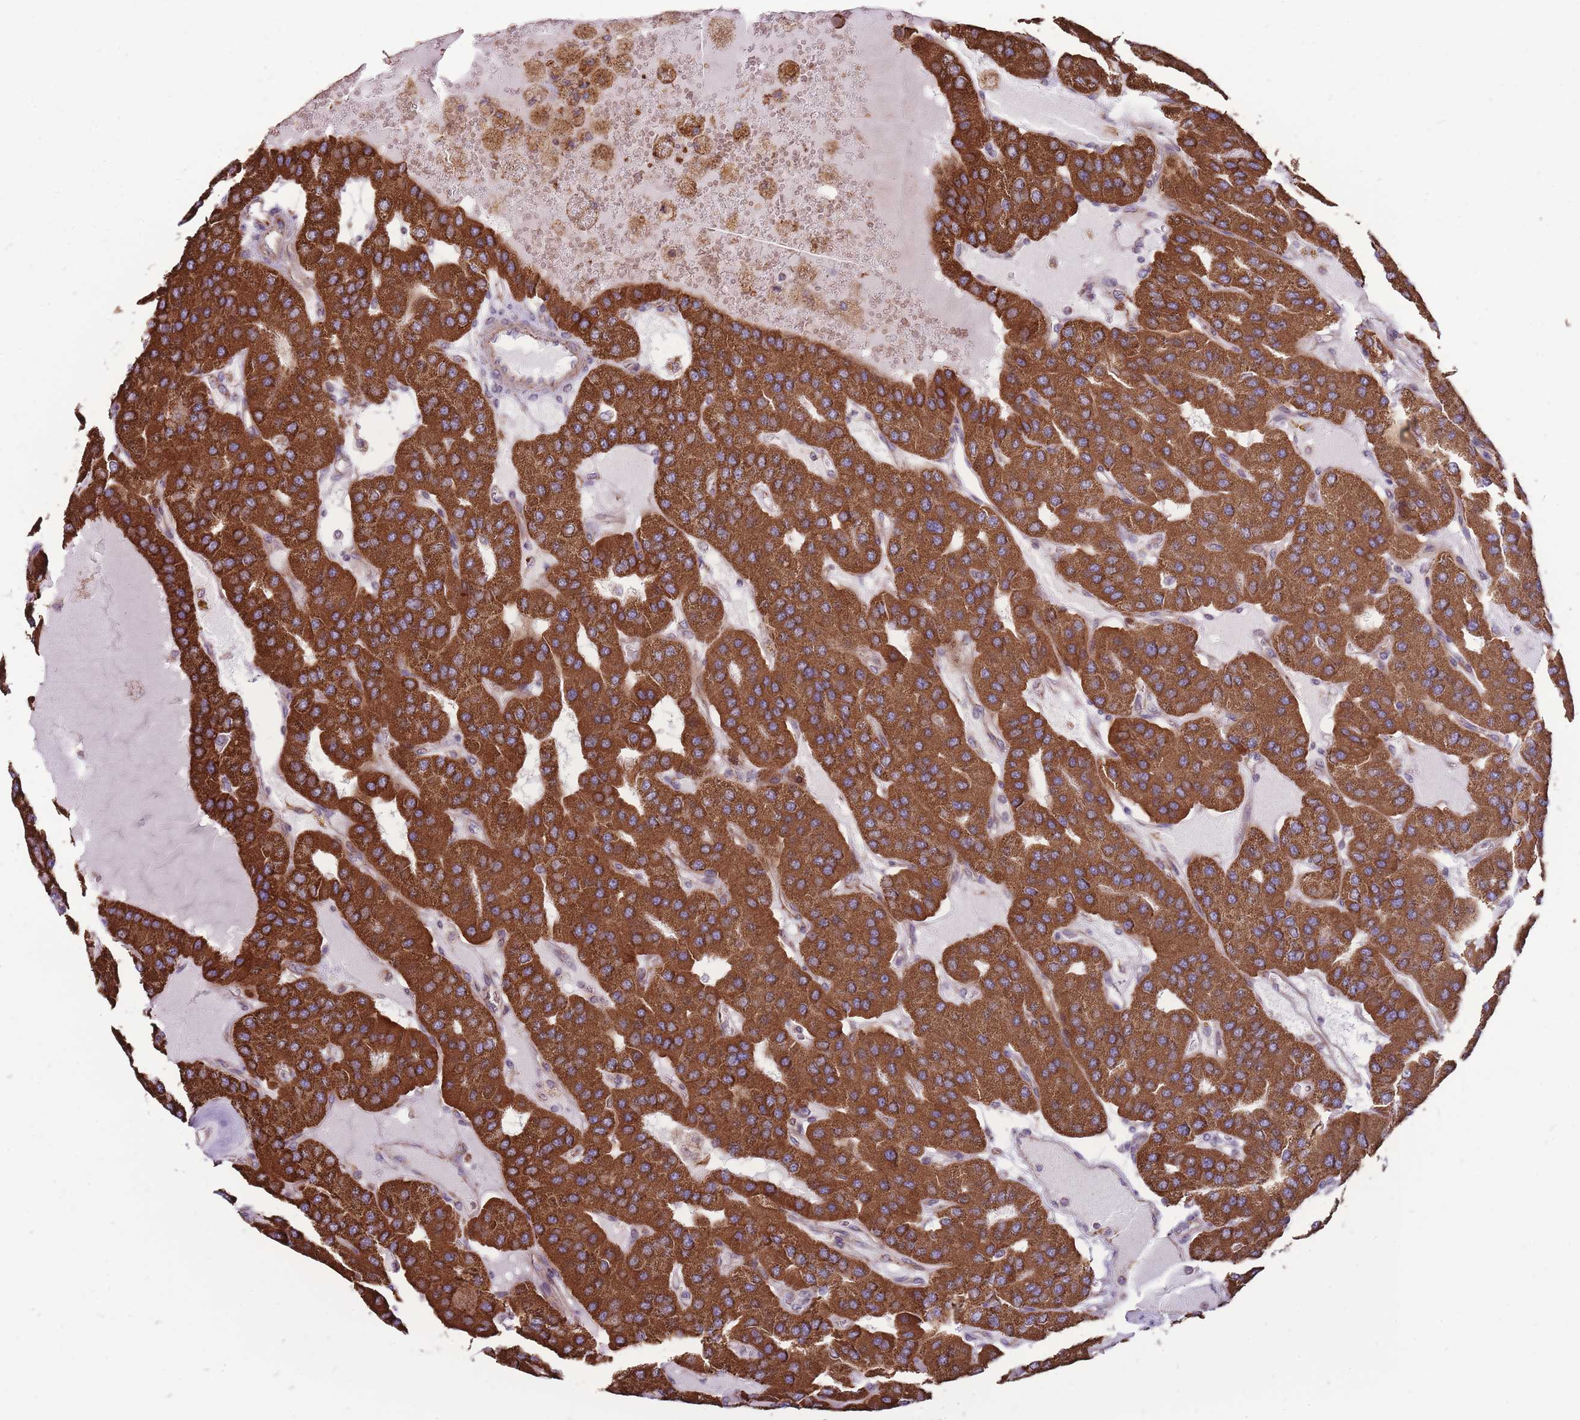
{"staining": {"intensity": "strong", "quantity": ">75%", "location": "cytoplasmic/membranous"}, "tissue": "parathyroid gland", "cell_type": "Glandular cells", "image_type": "normal", "snomed": [{"axis": "morphology", "description": "Normal tissue, NOS"}, {"axis": "morphology", "description": "Adenoma, NOS"}, {"axis": "topography", "description": "Parathyroid gland"}], "caption": "The immunohistochemical stain highlights strong cytoplasmic/membranous positivity in glandular cells of benign parathyroid gland.", "gene": "ANKRD10", "patient": {"sex": "female", "age": 86}}